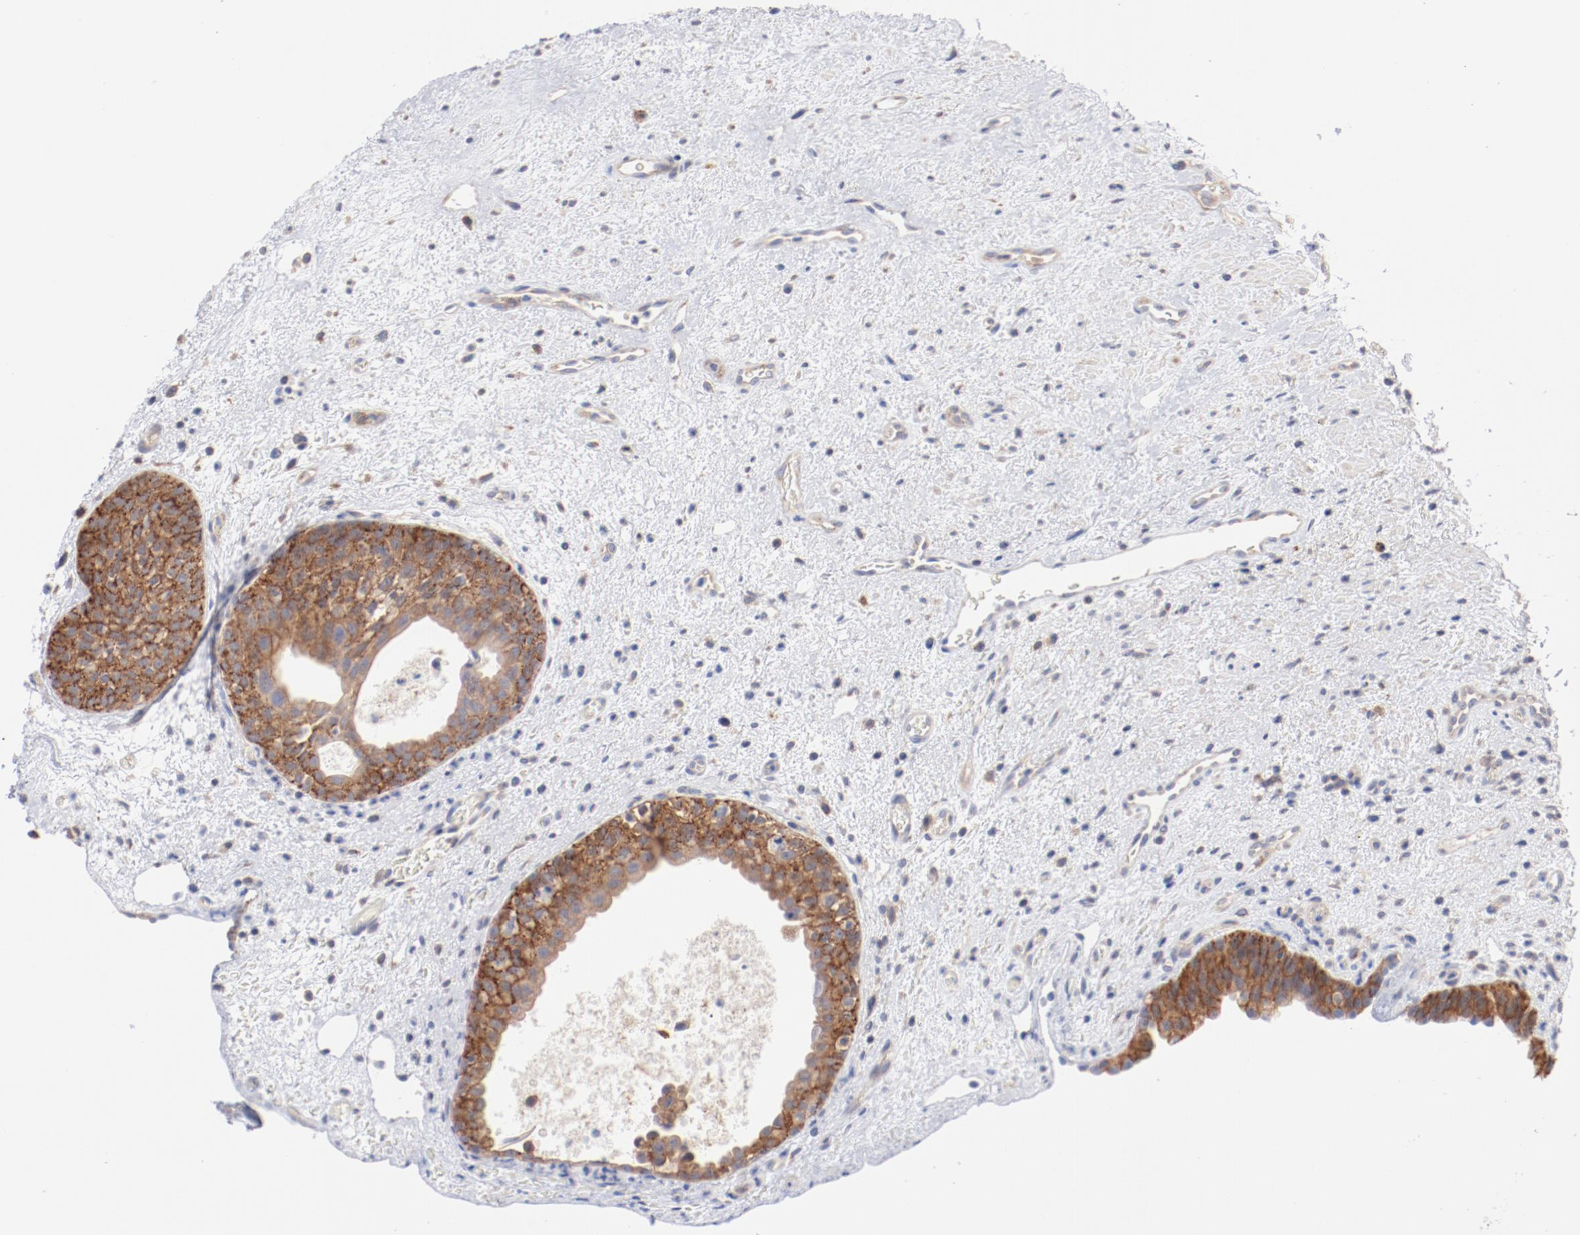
{"staining": {"intensity": "moderate", "quantity": ">75%", "location": "cytoplasmic/membranous"}, "tissue": "urinary bladder", "cell_type": "Urothelial cells", "image_type": "normal", "snomed": [{"axis": "morphology", "description": "Normal tissue, NOS"}, {"axis": "topography", "description": "Urinary bladder"}], "caption": "This image demonstrates IHC staining of unremarkable human urinary bladder, with medium moderate cytoplasmic/membranous expression in about >75% of urothelial cells.", "gene": "SETD3", "patient": {"sex": "male", "age": 48}}